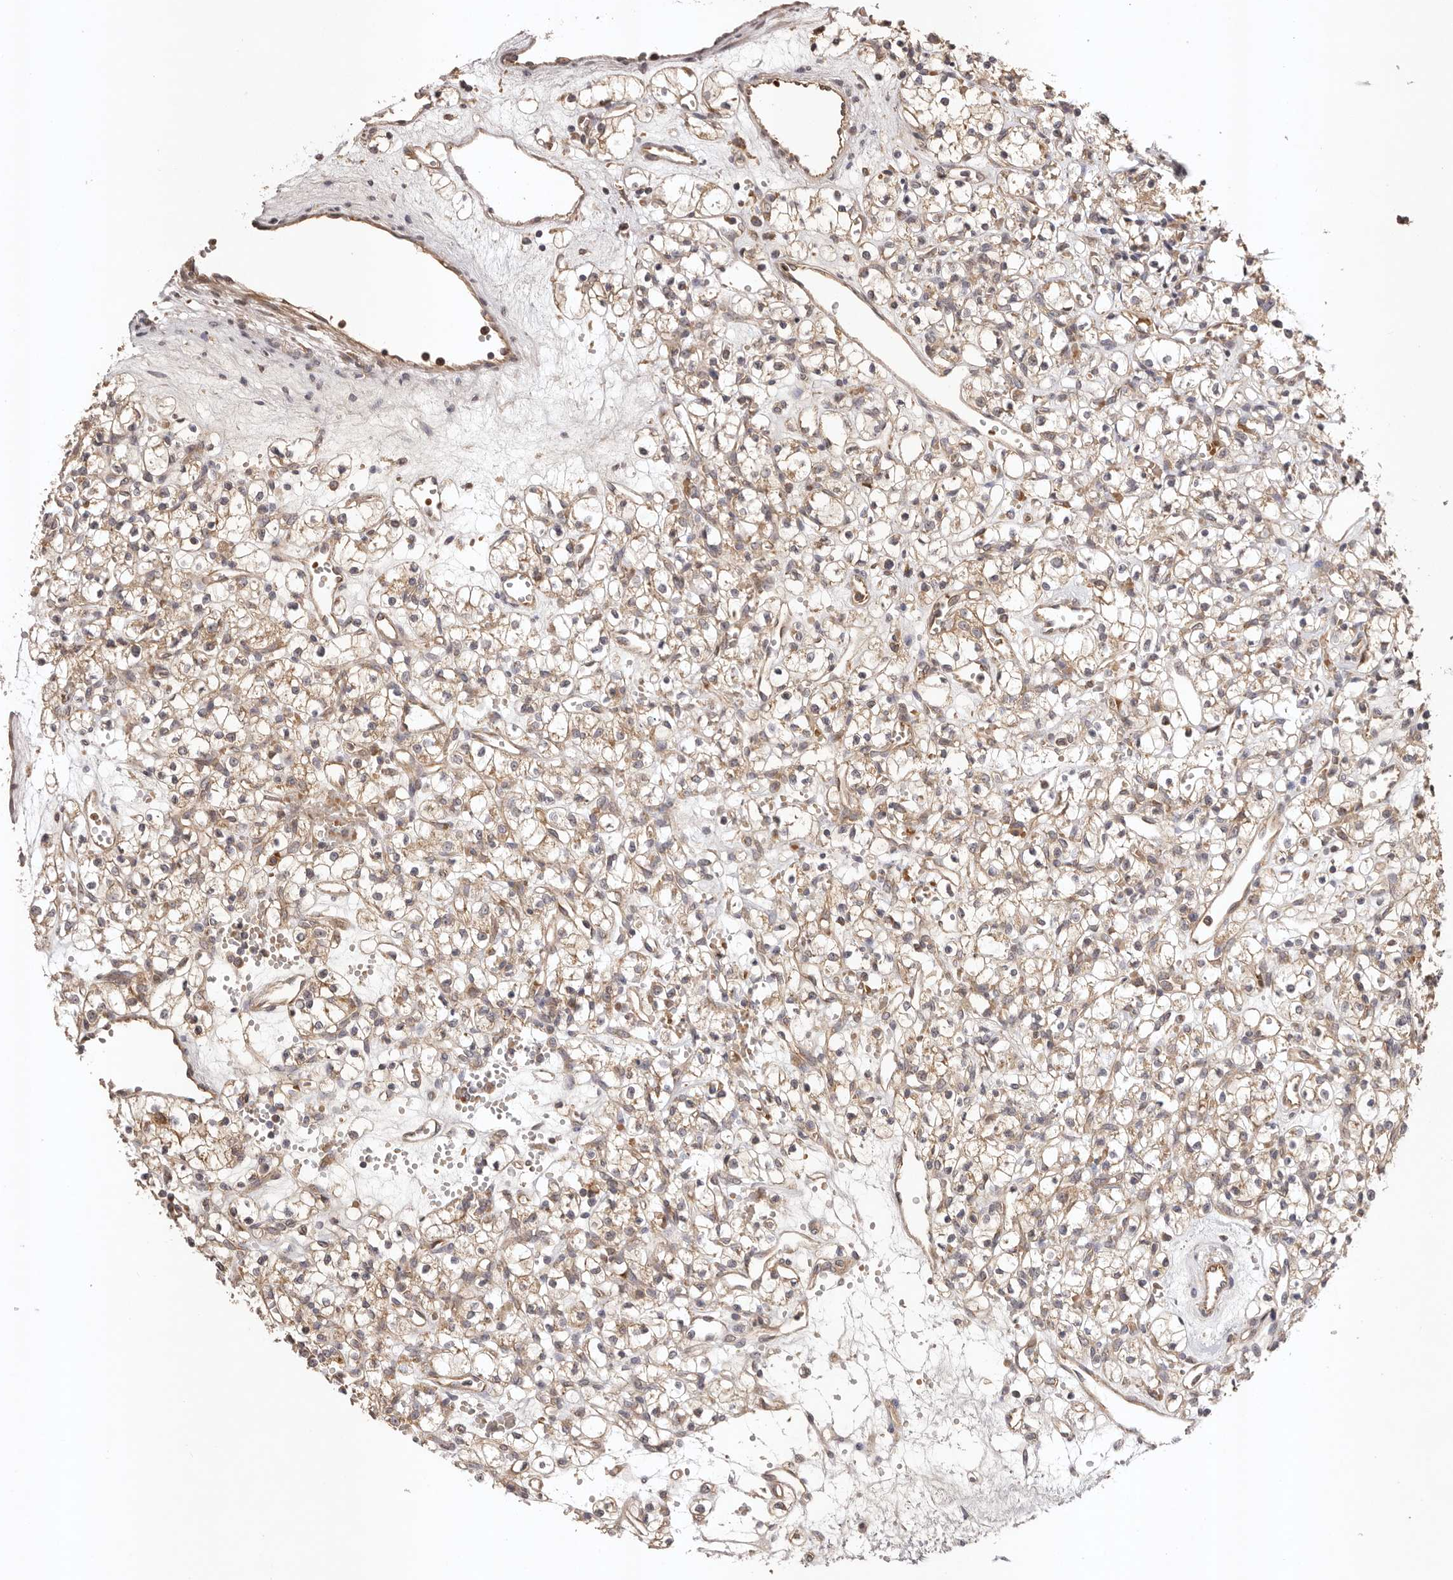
{"staining": {"intensity": "weak", "quantity": ">75%", "location": "cytoplasmic/membranous"}, "tissue": "renal cancer", "cell_type": "Tumor cells", "image_type": "cancer", "snomed": [{"axis": "morphology", "description": "Adenocarcinoma, NOS"}, {"axis": "topography", "description": "Kidney"}], "caption": "Immunohistochemical staining of human renal cancer exhibits weak cytoplasmic/membranous protein expression in about >75% of tumor cells. (IHC, brightfield microscopy, high magnification).", "gene": "UBR2", "patient": {"sex": "female", "age": 59}}